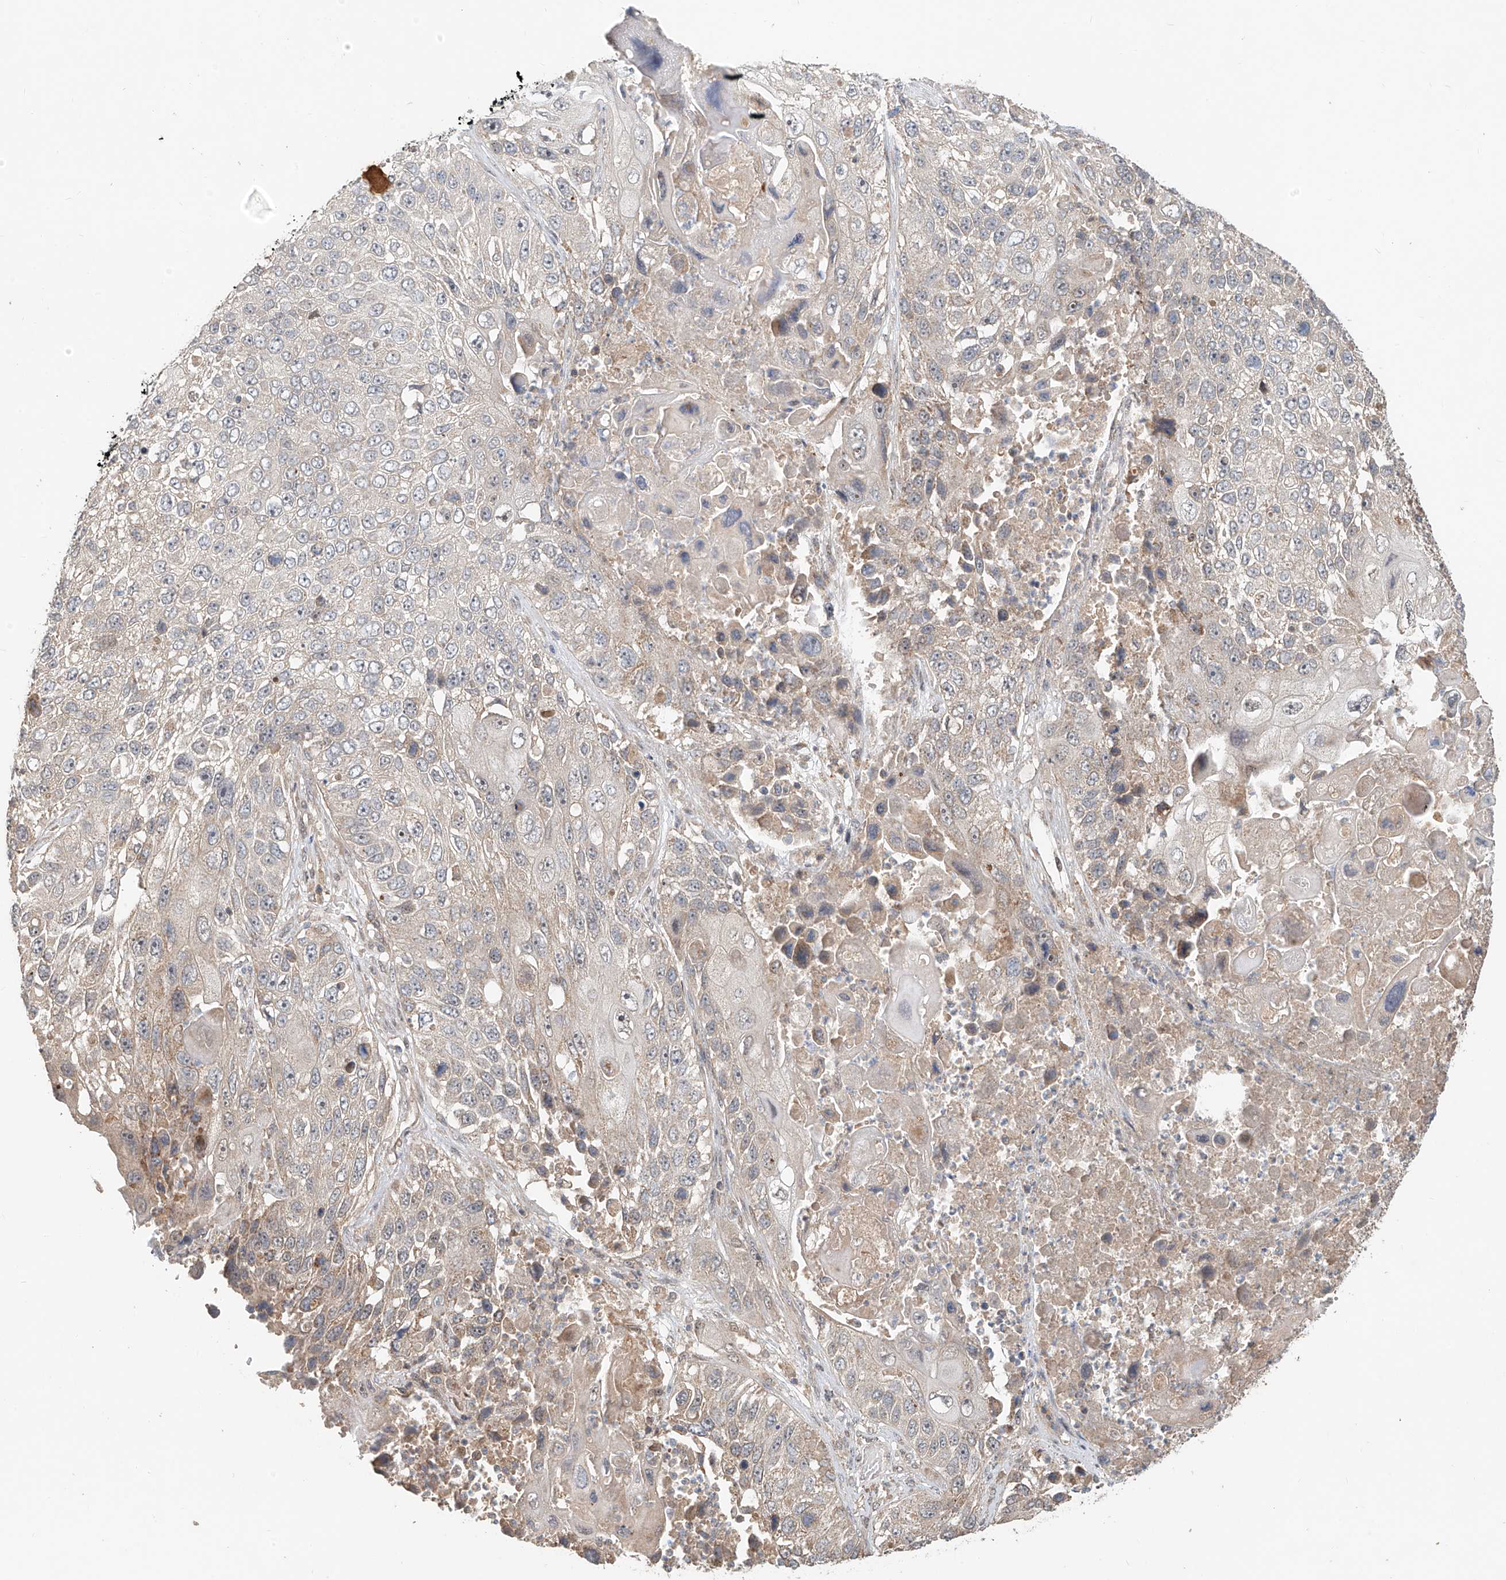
{"staining": {"intensity": "weak", "quantity": "25%-75%", "location": "cytoplasmic/membranous"}, "tissue": "lung cancer", "cell_type": "Tumor cells", "image_type": "cancer", "snomed": [{"axis": "morphology", "description": "Squamous cell carcinoma, NOS"}, {"axis": "topography", "description": "Lung"}], "caption": "Brown immunohistochemical staining in human squamous cell carcinoma (lung) demonstrates weak cytoplasmic/membranous staining in about 25%-75% of tumor cells.", "gene": "TMEM61", "patient": {"sex": "male", "age": 61}}